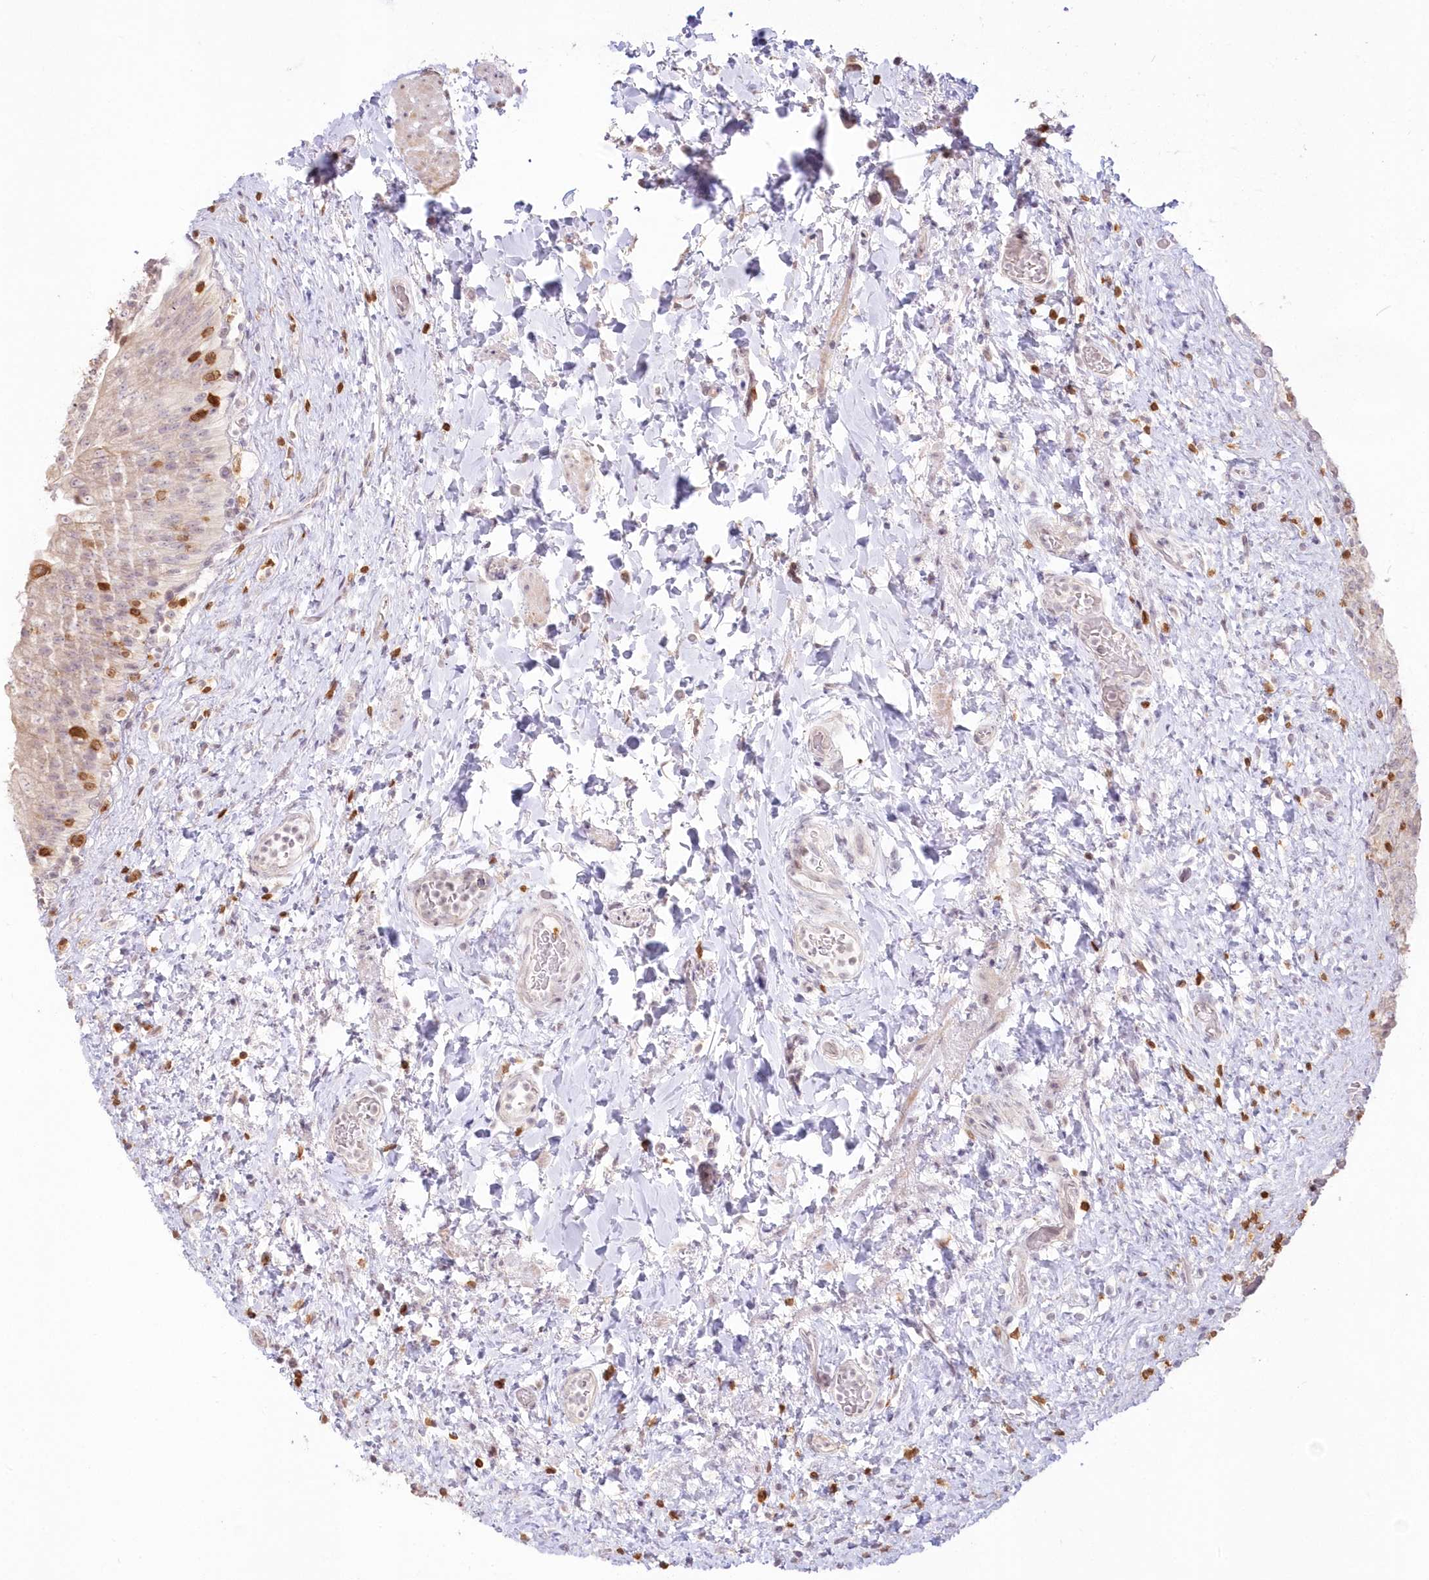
{"staining": {"intensity": "negative", "quantity": "none", "location": "none"}, "tissue": "urinary bladder", "cell_type": "Urothelial cells", "image_type": "normal", "snomed": [{"axis": "morphology", "description": "Normal tissue, NOS"}, {"axis": "topography", "description": "Urinary bladder"}], "caption": "An immunohistochemistry histopathology image of normal urinary bladder is shown. There is no staining in urothelial cells of urinary bladder. (DAB (3,3'-diaminobenzidine) IHC, high magnification).", "gene": "MTMR3", "patient": {"sex": "female", "age": 27}}